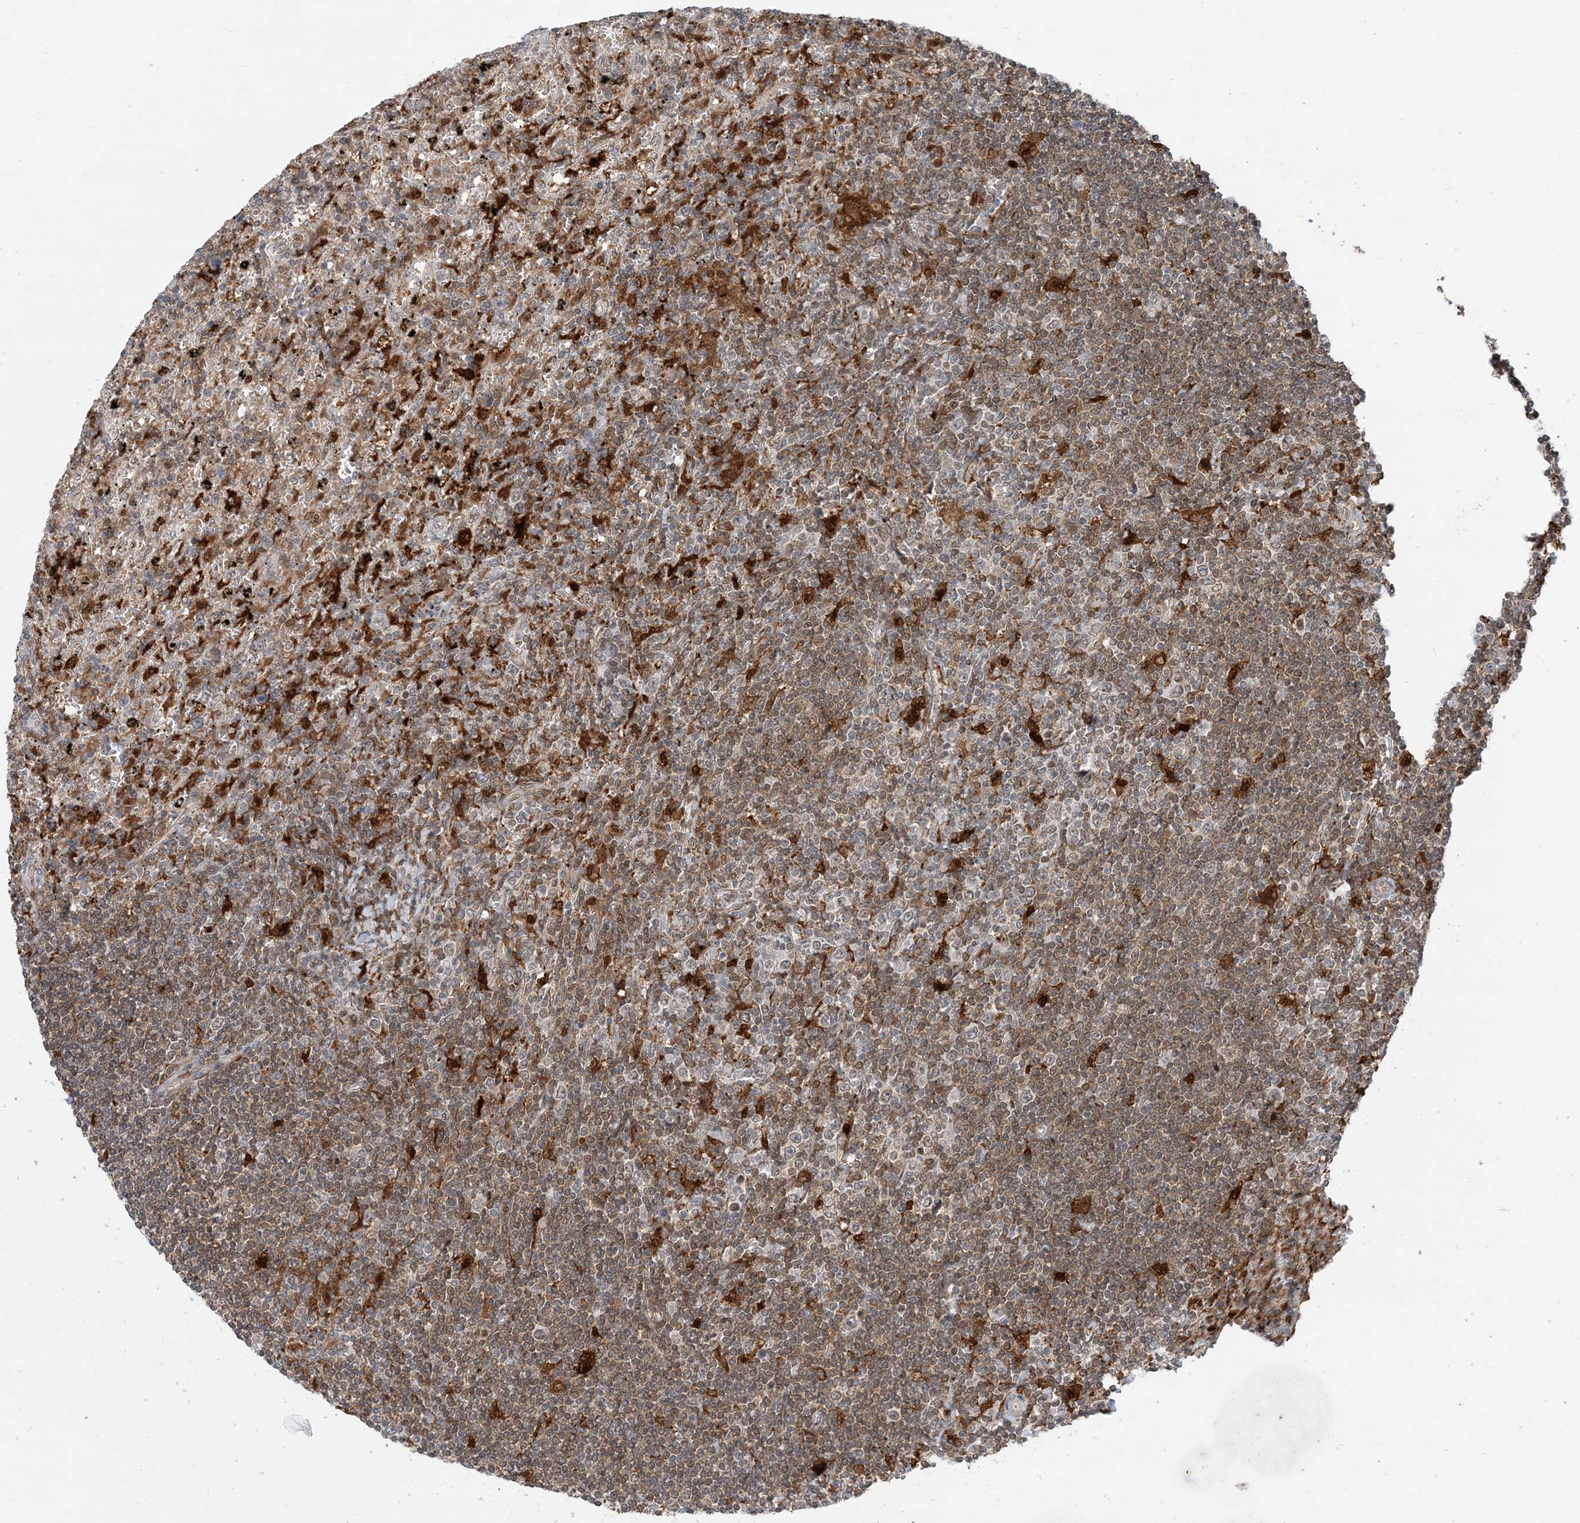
{"staining": {"intensity": "moderate", "quantity": ">75%", "location": "cytoplasmic/membranous,nuclear"}, "tissue": "lymphoma", "cell_type": "Tumor cells", "image_type": "cancer", "snomed": [{"axis": "morphology", "description": "Malignant lymphoma, non-Hodgkin's type, Low grade"}, {"axis": "topography", "description": "Spleen"}], "caption": "This micrograph displays IHC staining of human low-grade malignant lymphoma, non-Hodgkin's type, with medium moderate cytoplasmic/membranous and nuclear positivity in about >75% of tumor cells.", "gene": "NAGK", "patient": {"sex": "male", "age": 76}}